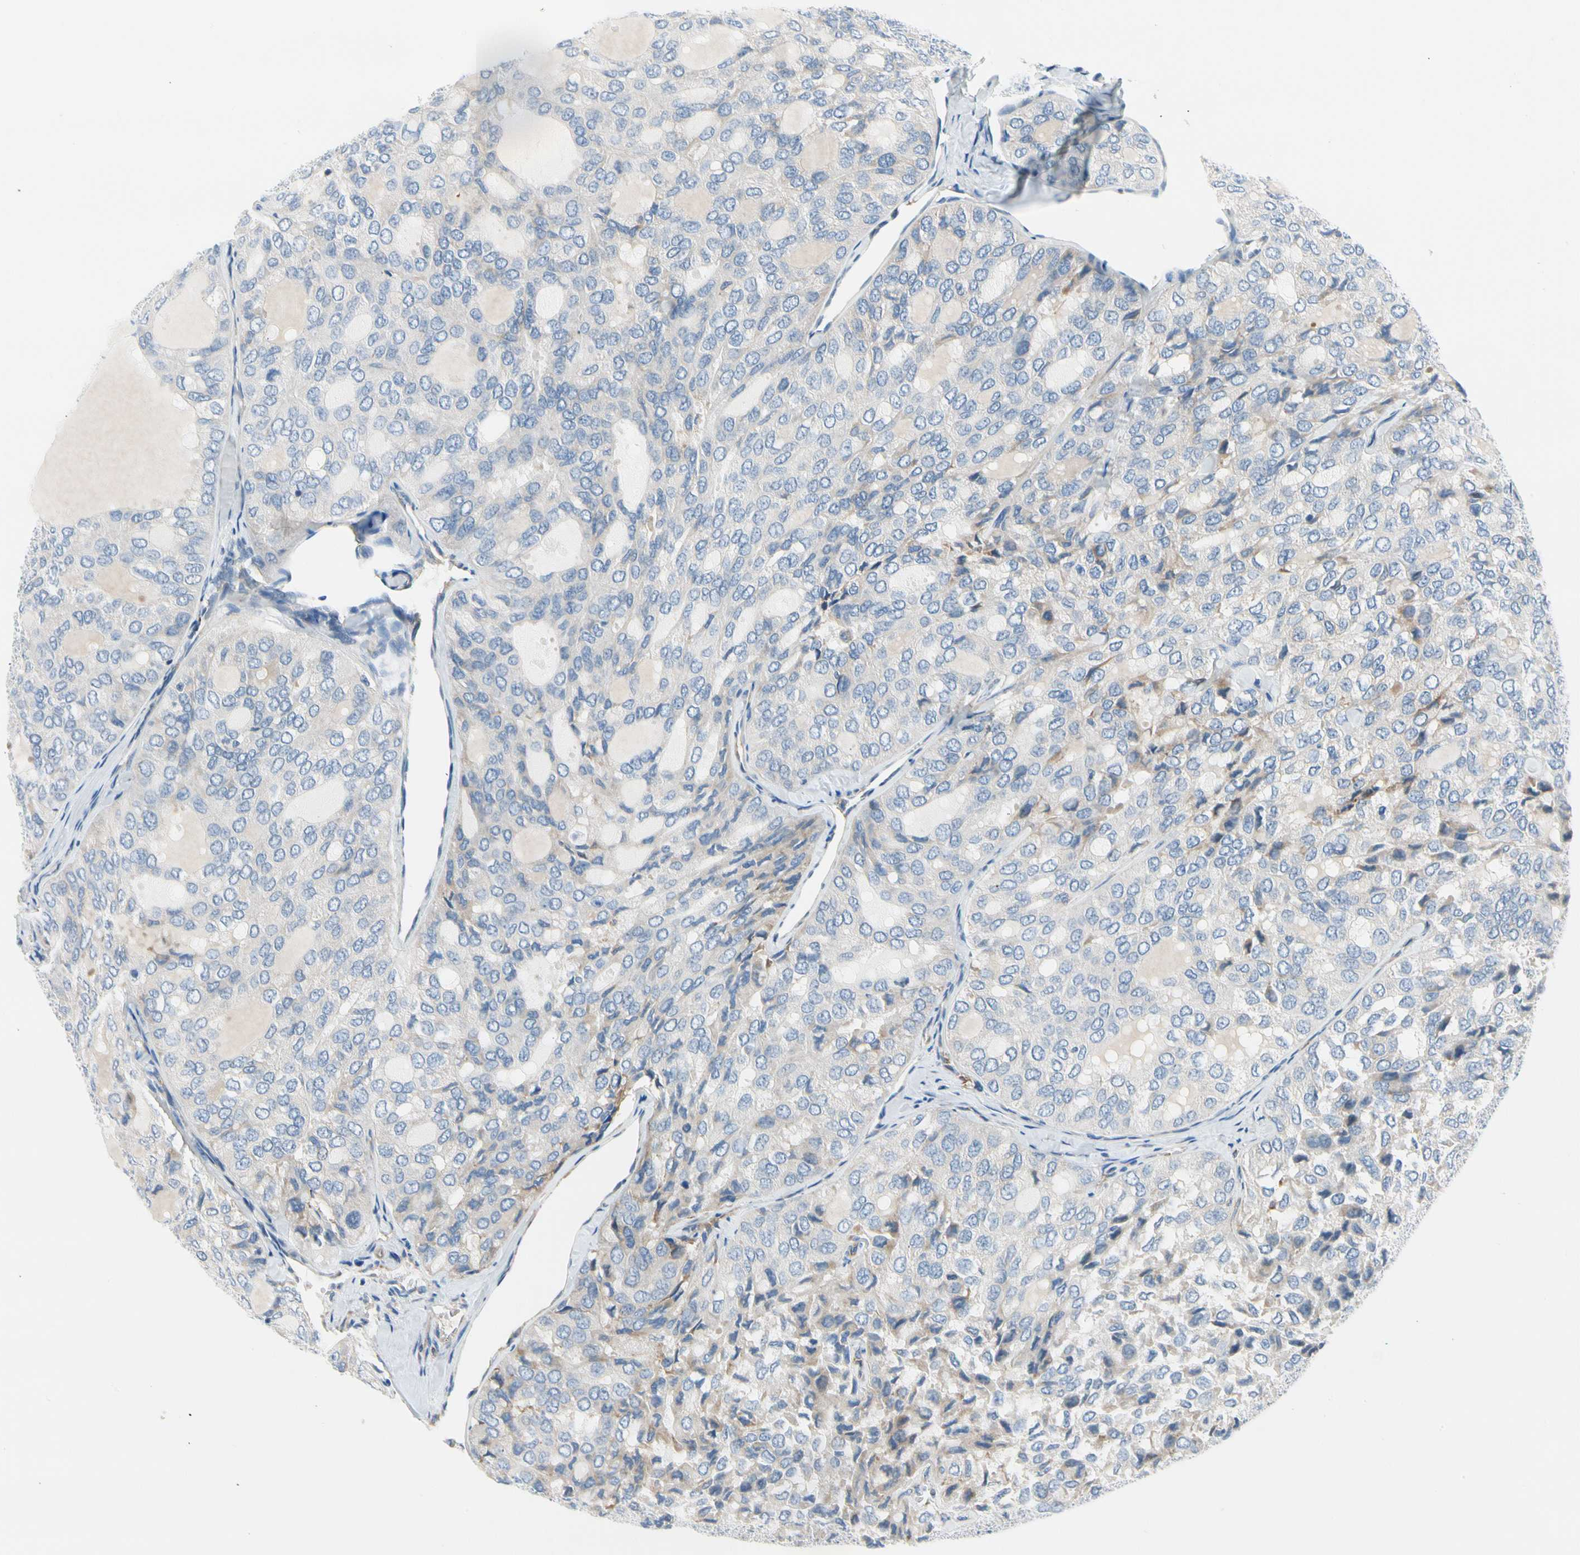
{"staining": {"intensity": "weak", "quantity": "<25%", "location": "cytoplasmic/membranous"}, "tissue": "thyroid cancer", "cell_type": "Tumor cells", "image_type": "cancer", "snomed": [{"axis": "morphology", "description": "Follicular adenoma carcinoma, NOS"}, {"axis": "topography", "description": "Thyroid gland"}], "caption": "The image displays no significant positivity in tumor cells of thyroid follicular adenoma carcinoma.", "gene": "STXBP1", "patient": {"sex": "male", "age": 75}}